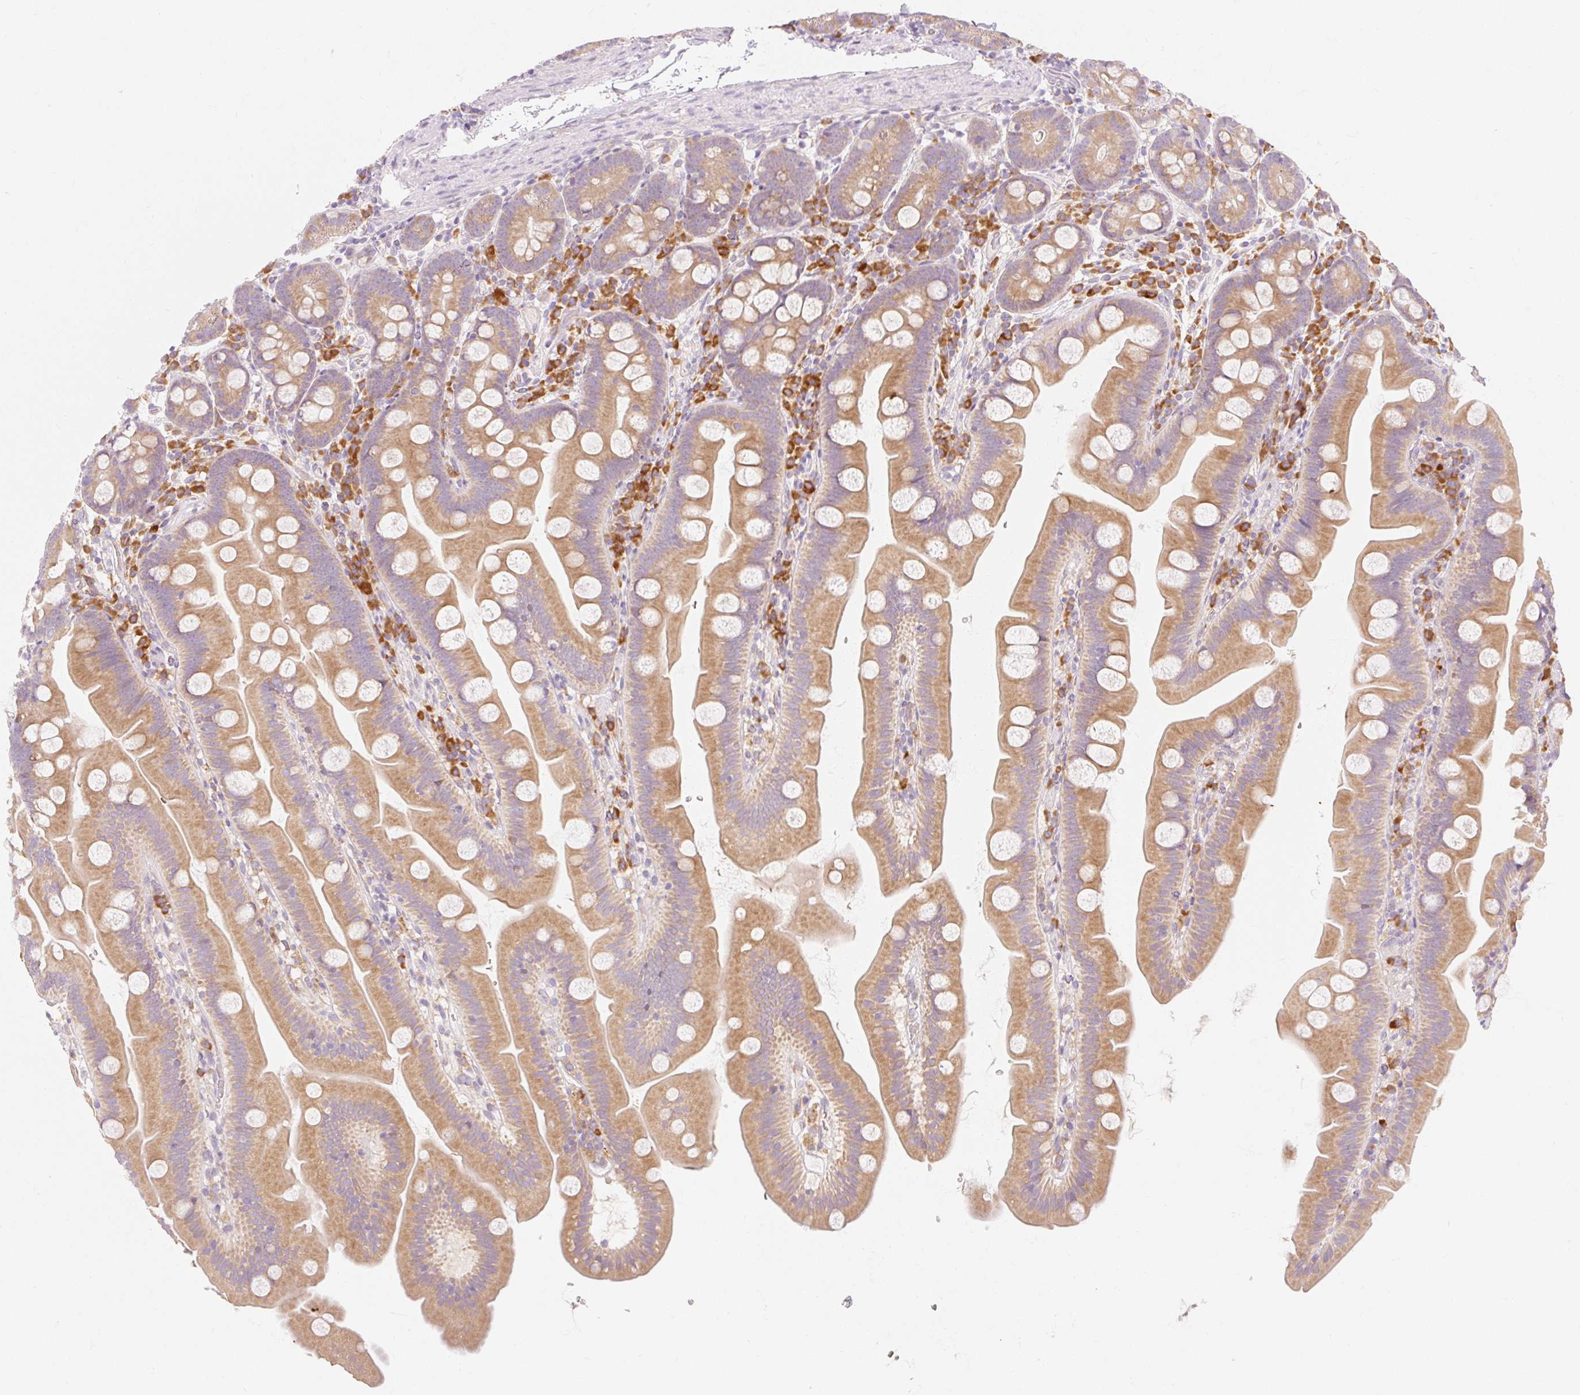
{"staining": {"intensity": "moderate", "quantity": ">75%", "location": "cytoplasmic/membranous"}, "tissue": "small intestine", "cell_type": "Glandular cells", "image_type": "normal", "snomed": [{"axis": "morphology", "description": "Normal tissue, NOS"}, {"axis": "topography", "description": "Small intestine"}], "caption": "IHC photomicrograph of benign small intestine: small intestine stained using immunohistochemistry exhibits medium levels of moderate protein expression localized specifically in the cytoplasmic/membranous of glandular cells, appearing as a cytoplasmic/membranous brown color.", "gene": "MYO1D", "patient": {"sex": "female", "age": 68}}